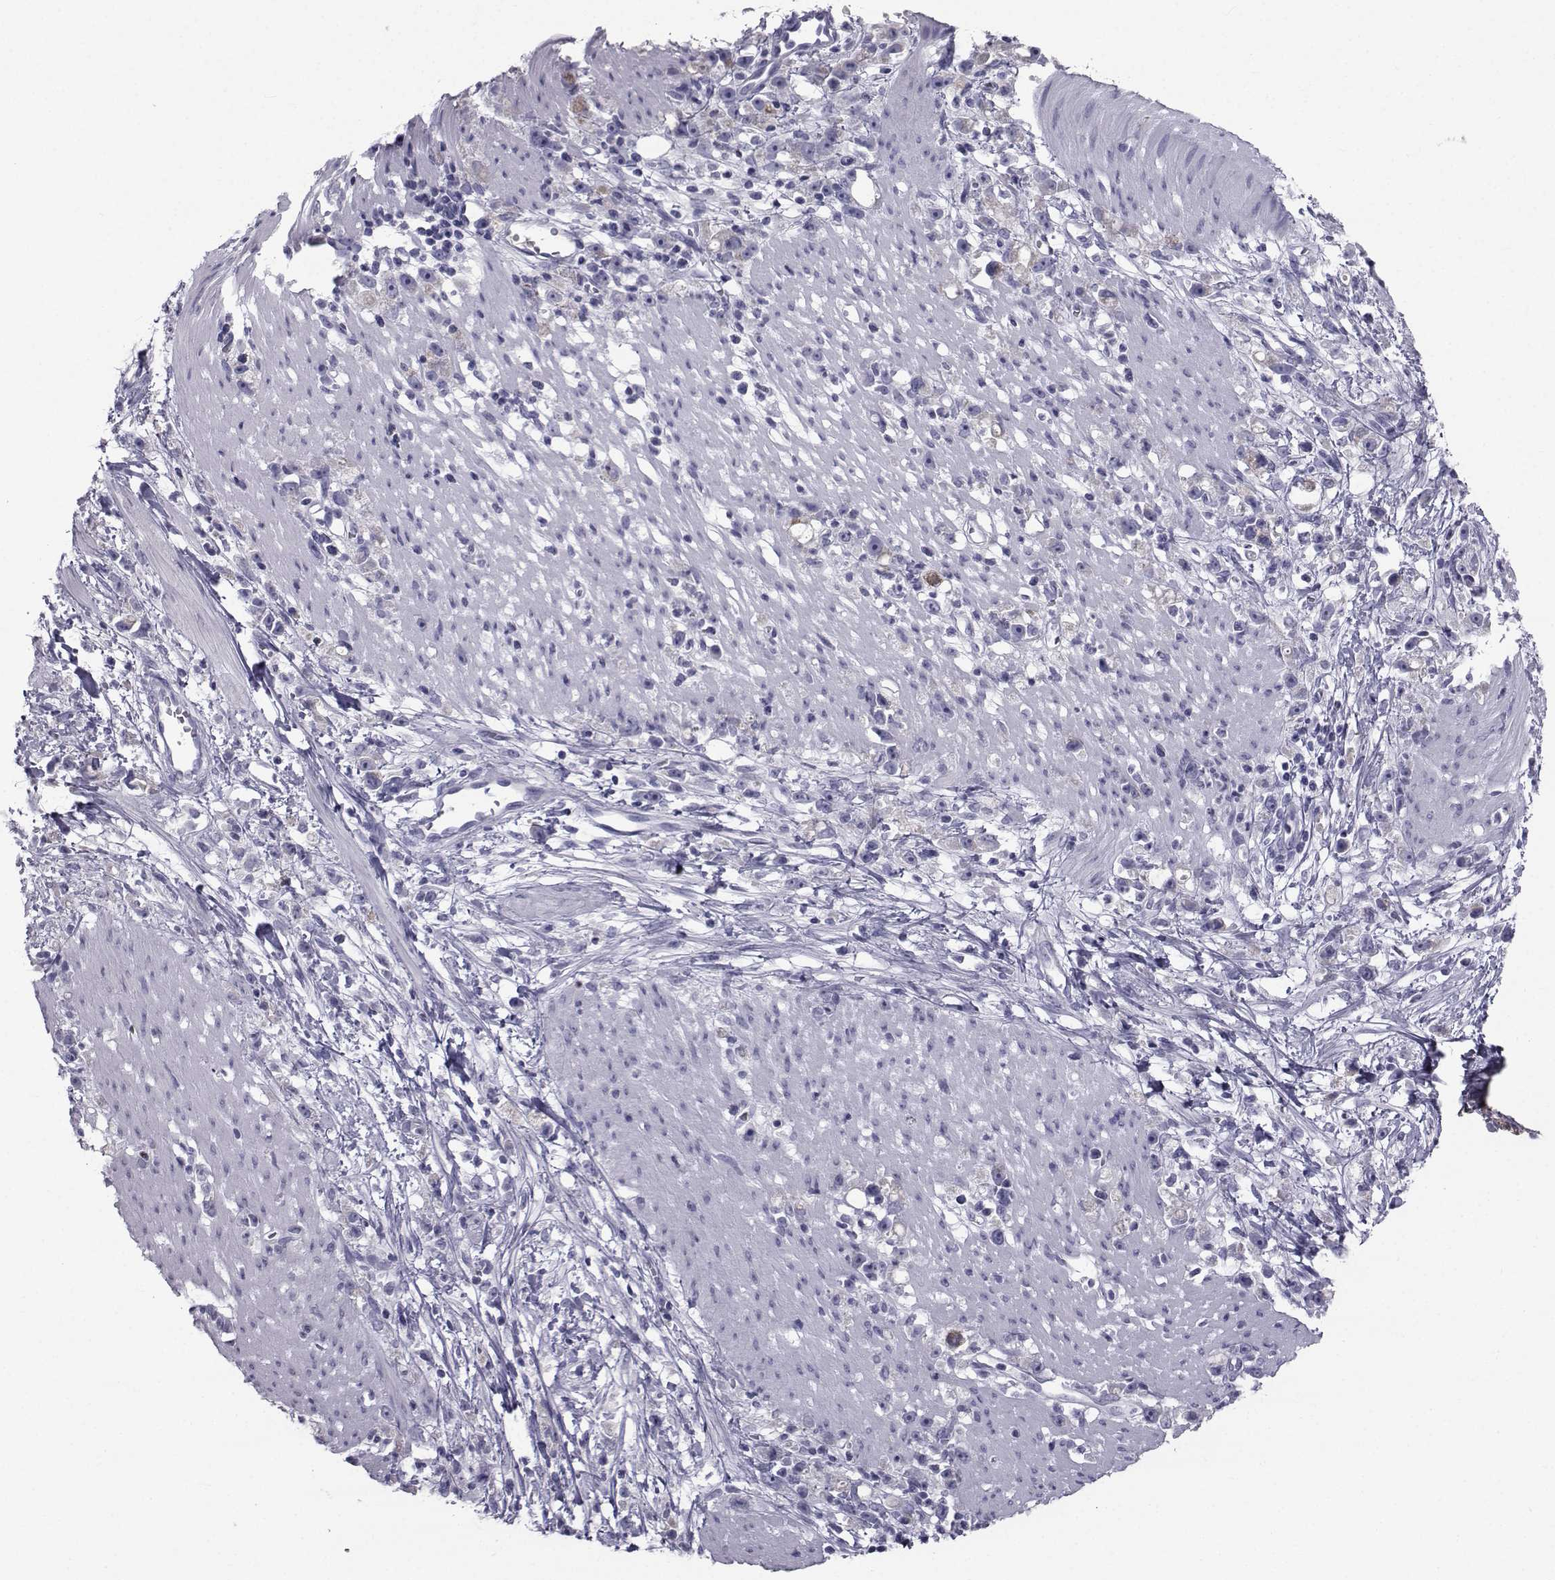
{"staining": {"intensity": "negative", "quantity": "none", "location": "none"}, "tissue": "stomach cancer", "cell_type": "Tumor cells", "image_type": "cancer", "snomed": [{"axis": "morphology", "description": "Adenocarcinoma, NOS"}, {"axis": "topography", "description": "Stomach"}], "caption": "This is a micrograph of immunohistochemistry staining of stomach cancer, which shows no staining in tumor cells.", "gene": "FDXR", "patient": {"sex": "female", "age": 59}}